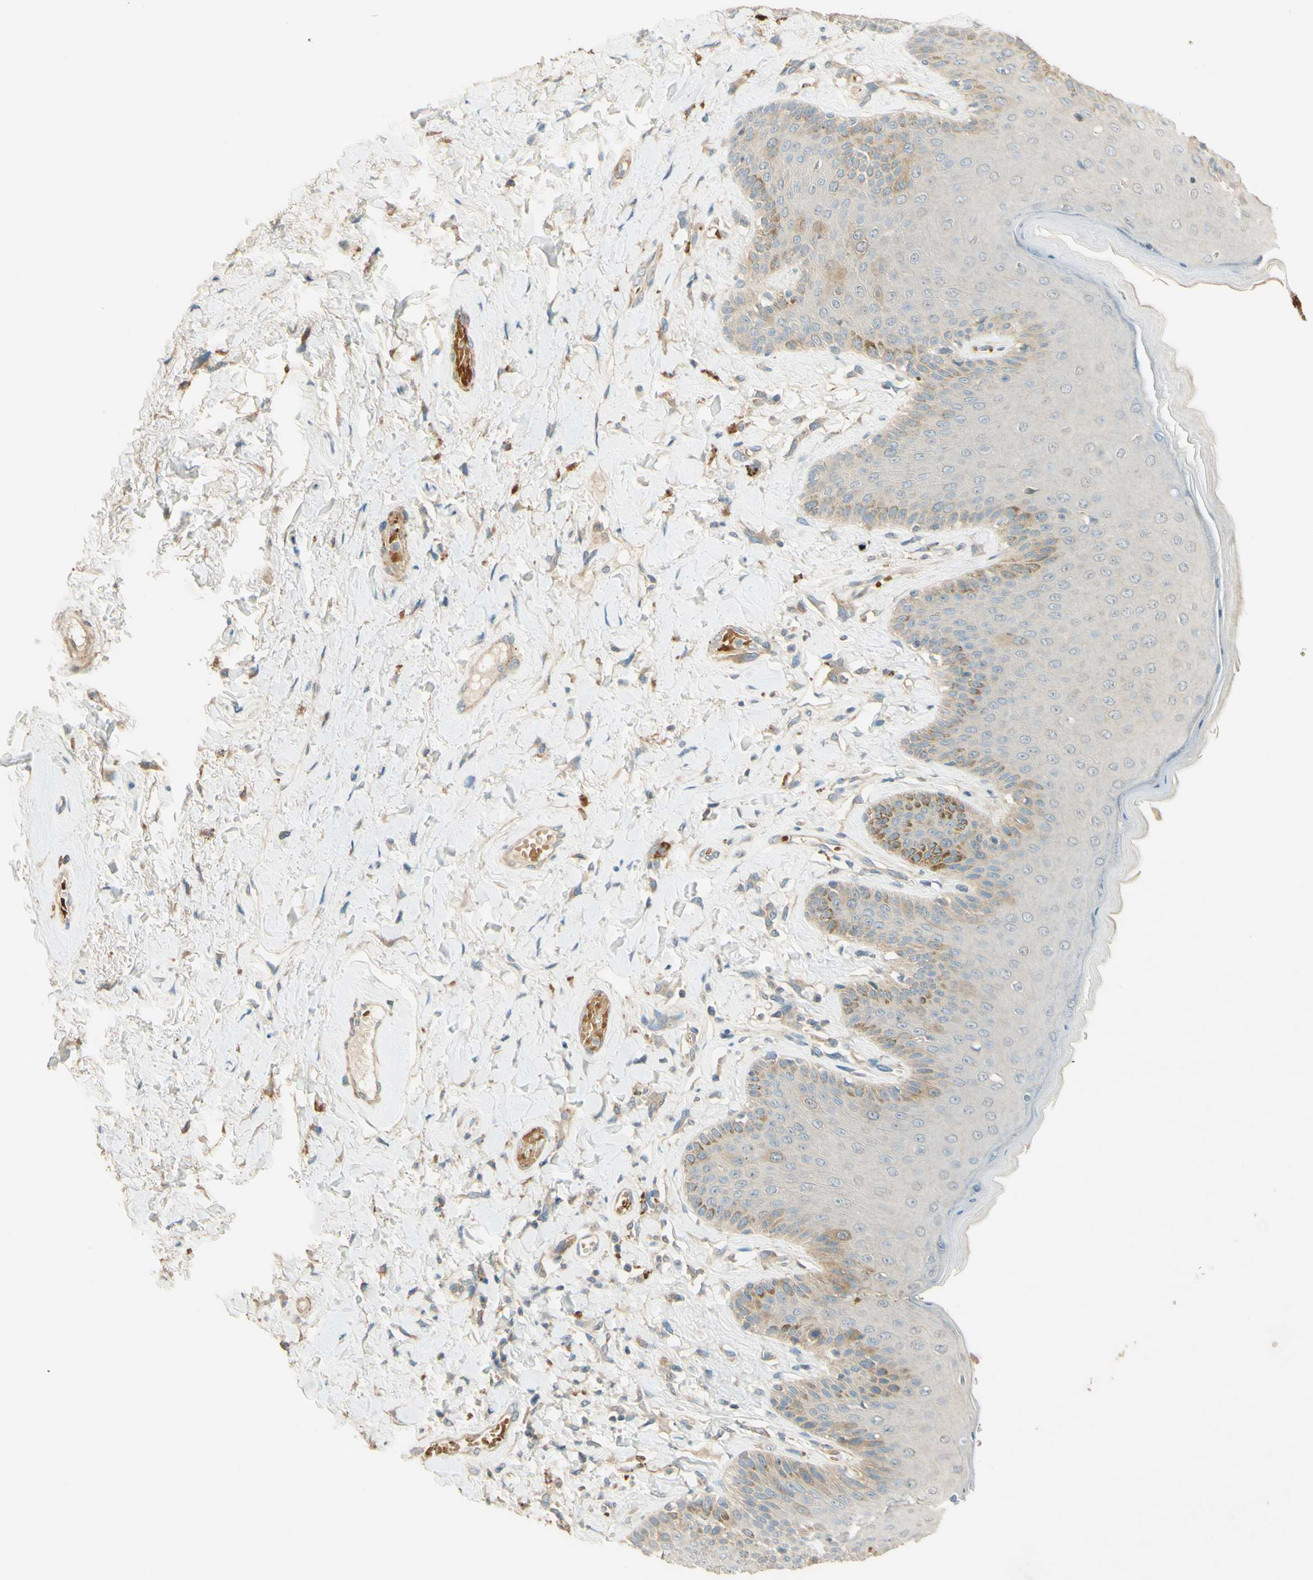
{"staining": {"intensity": "weak", "quantity": "<25%", "location": "cytoplasmic/membranous"}, "tissue": "skin", "cell_type": "Epidermal cells", "image_type": "normal", "snomed": [{"axis": "morphology", "description": "Normal tissue, NOS"}, {"axis": "topography", "description": "Anal"}], "caption": "This micrograph is of unremarkable skin stained with IHC to label a protein in brown with the nuclei are counter-stained blue. There is no positivity in epidermal cells. (Stains: DAB immunohistochemistry with hematoxylin counter stain, Microscopy: brightfield microscopy at high magnification).", "gene": "ADAM17", "patient": {"sex": "male", "age": 69}}